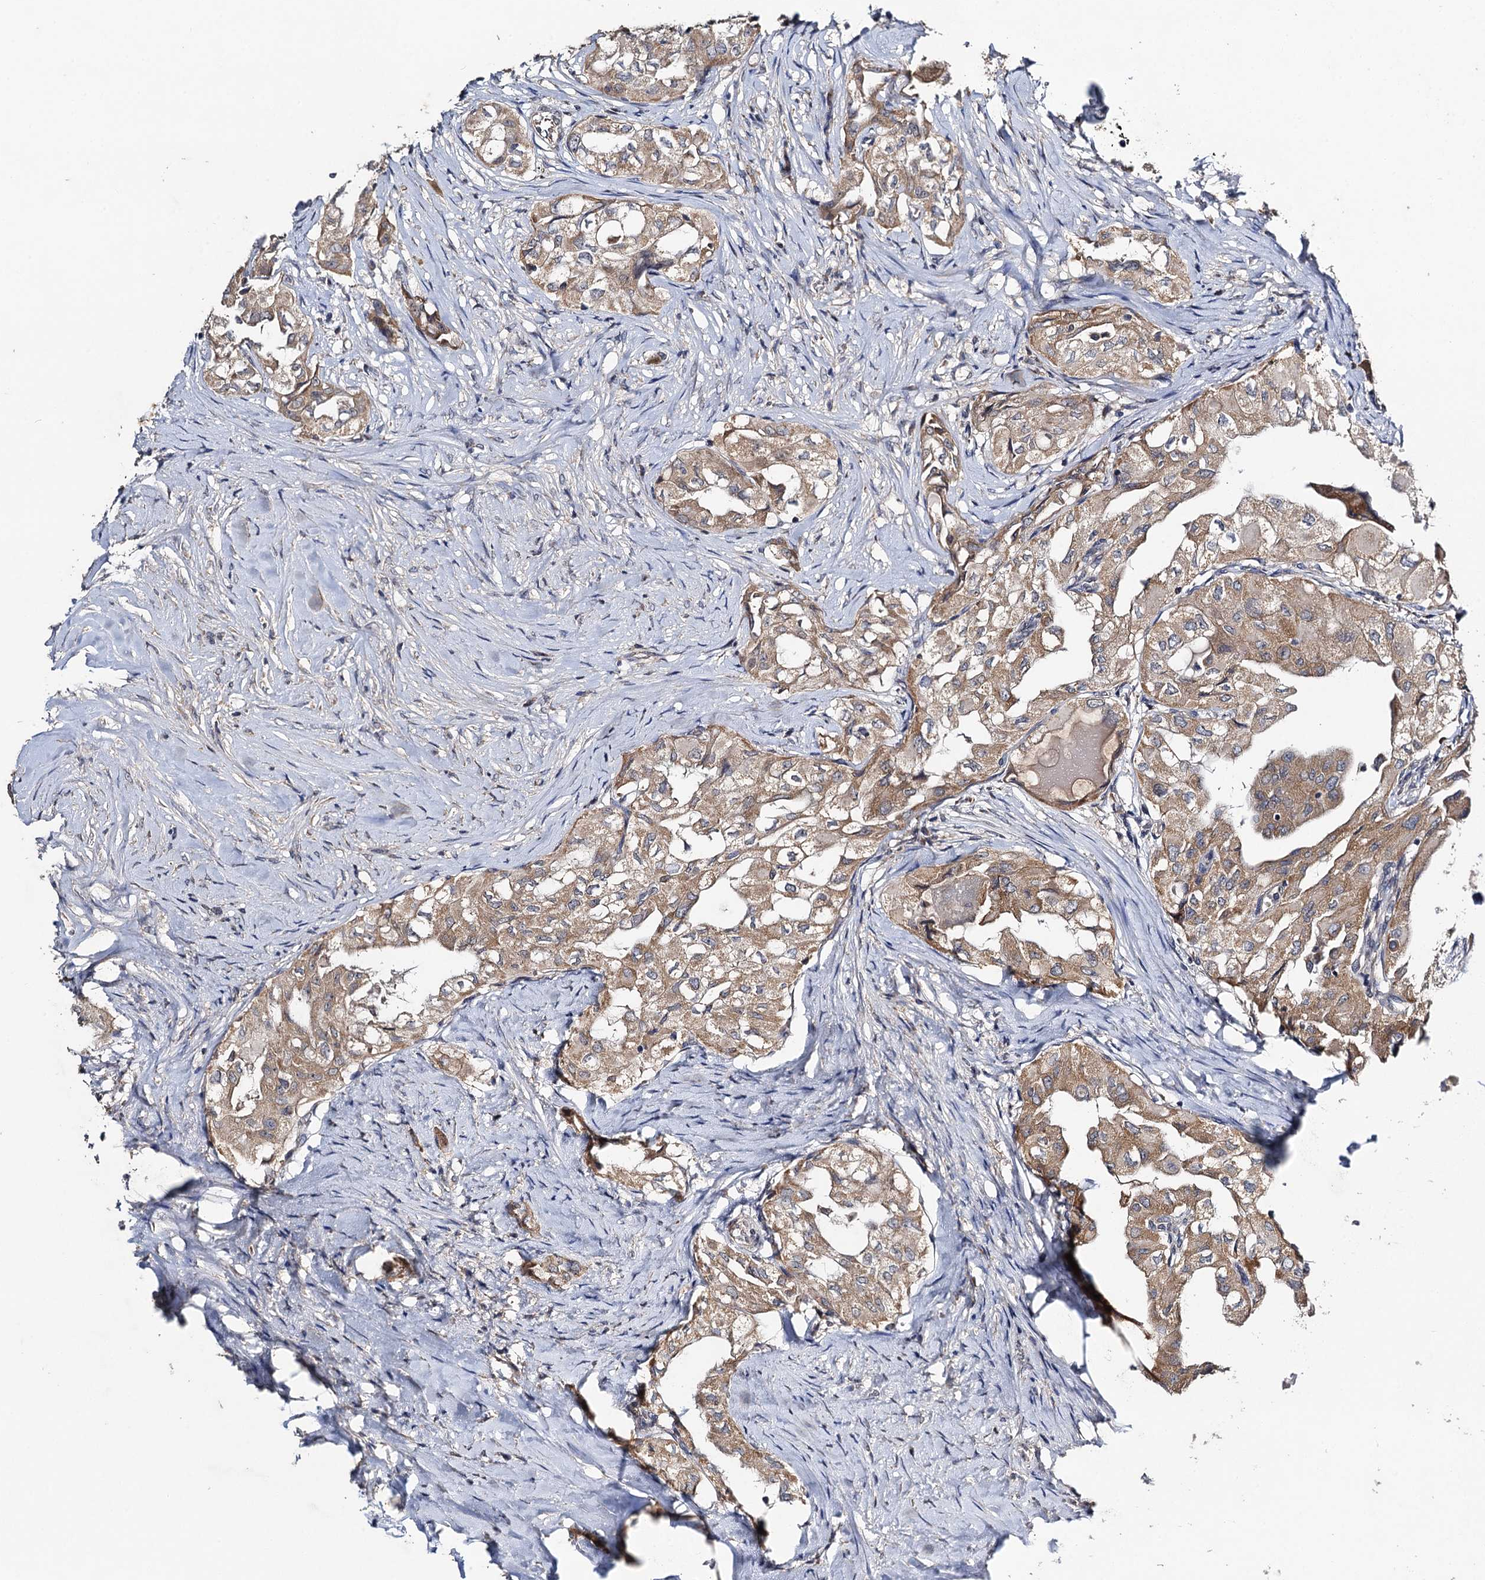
{"staining": {"intensity": "moderate", "quantity": ">75%", "location": "cytoplasmic/membranous"}, "tissue": "thyroid cancer", "cell_type": "Tumor cells", "image_type": "cancer", "snomed": [{"axis": "morphology", "description": "Papillary adenocarcinoma, NOS"}, {"axis": "topography", "description": "Thyroid gland"}], "caption": "This image reveals IHC staining of papillary adenocarcinoma (thyroid), with medium moderate cytoplasmic/membranous expression in approximately >75% of tumor cells.", "gene": "VPS37D", "patient": {"sex": "female", "age": 59}}